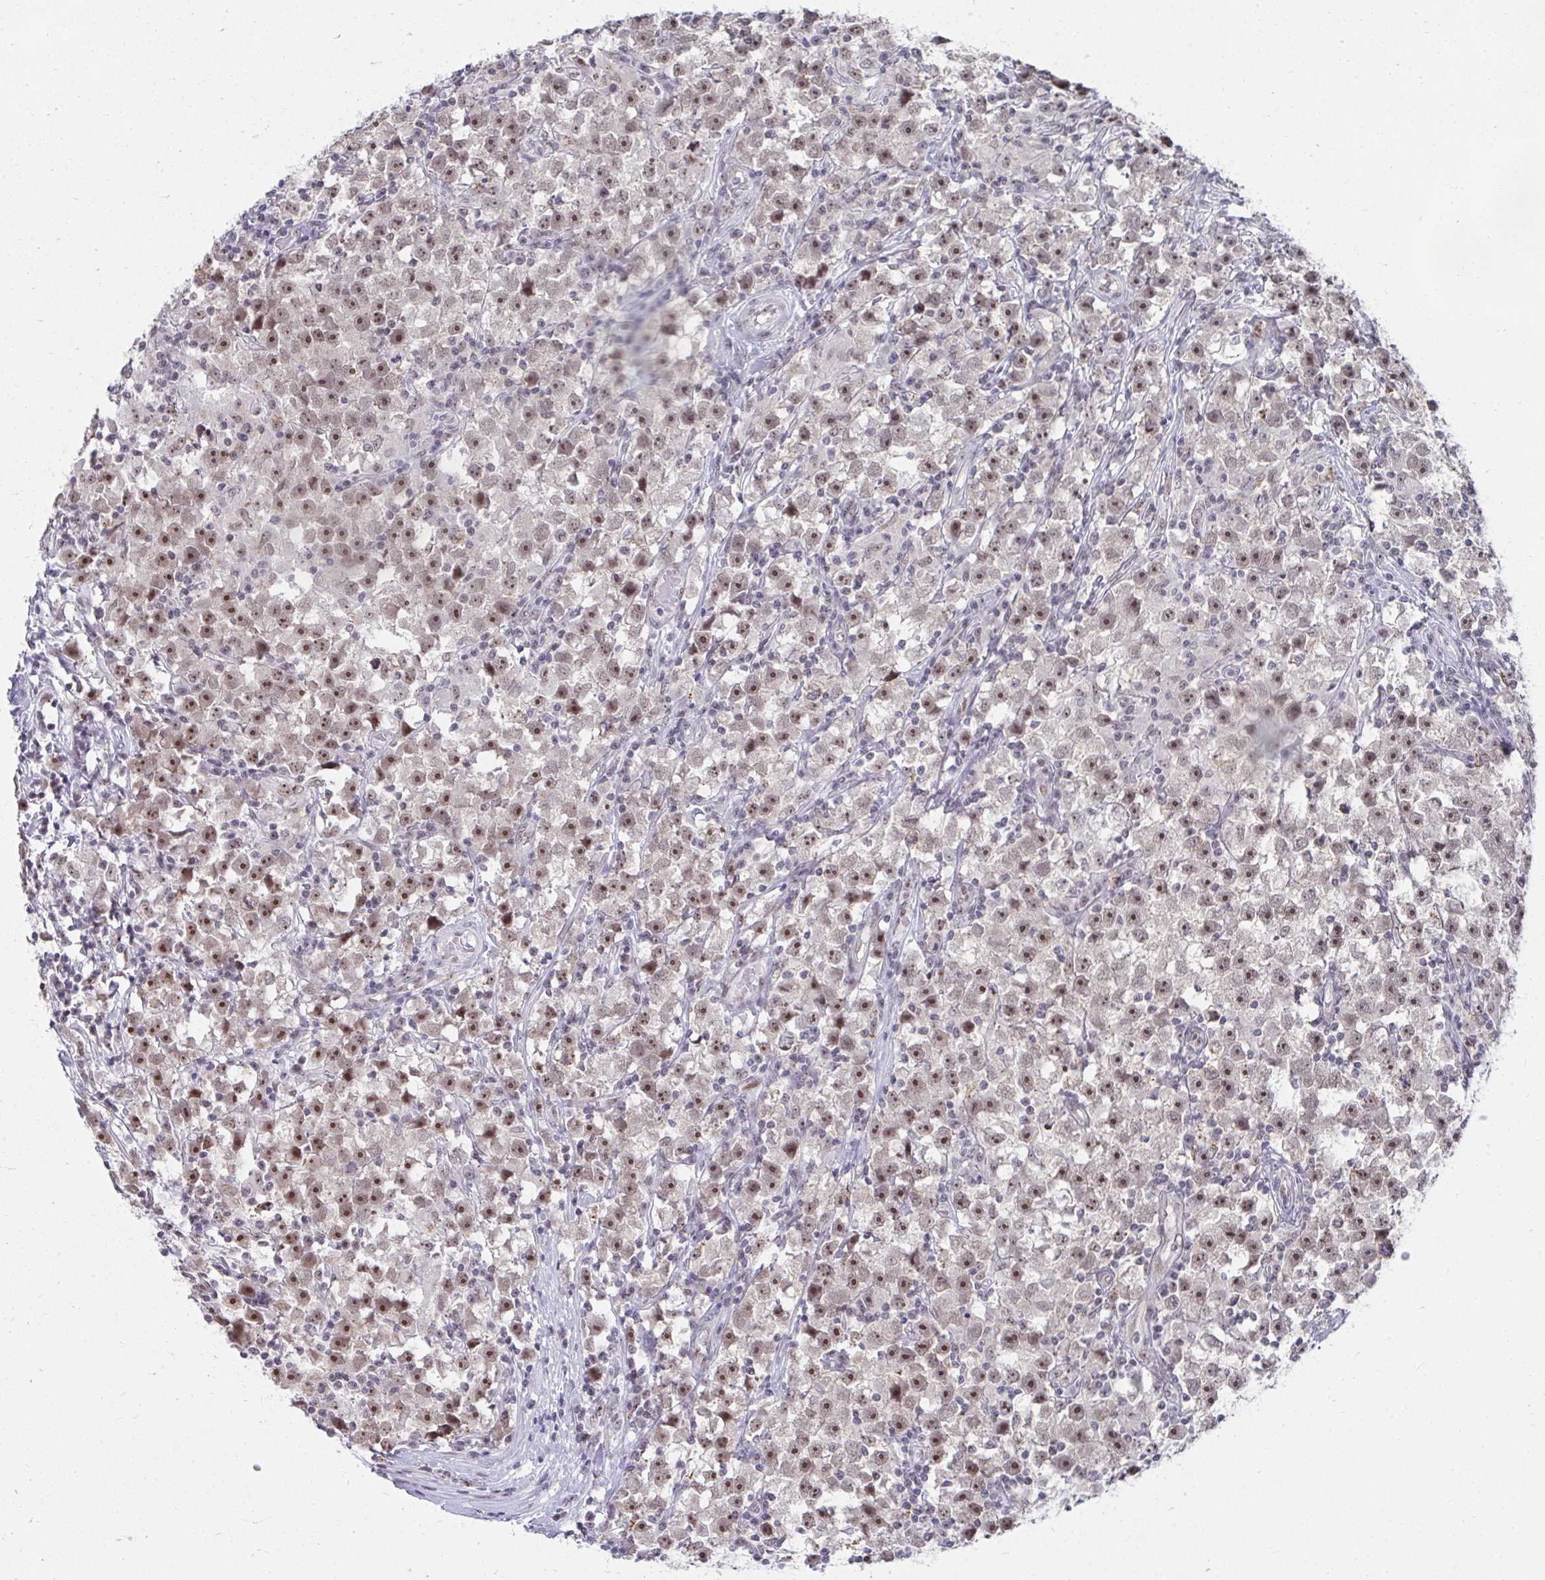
{"staining": {"intensity": "moderate", "quantity": "25%-75%", "location": "nuclear"}, "tissue": "testis cancer", "cell_type": "Tumor cells", "image_type": "cancer", "snomed": [{"axis": "morphology", "description": "Seminoma, NOS"}, {"axis": "topography", "description": "Testis"}], "caption": "Protein staining exhibits moderate nuclear positivity in about 25%-75% of tumor cells in seminoma (testis).", "gene": "HIRA", "patient": {"sex": "male", "age": 33}}